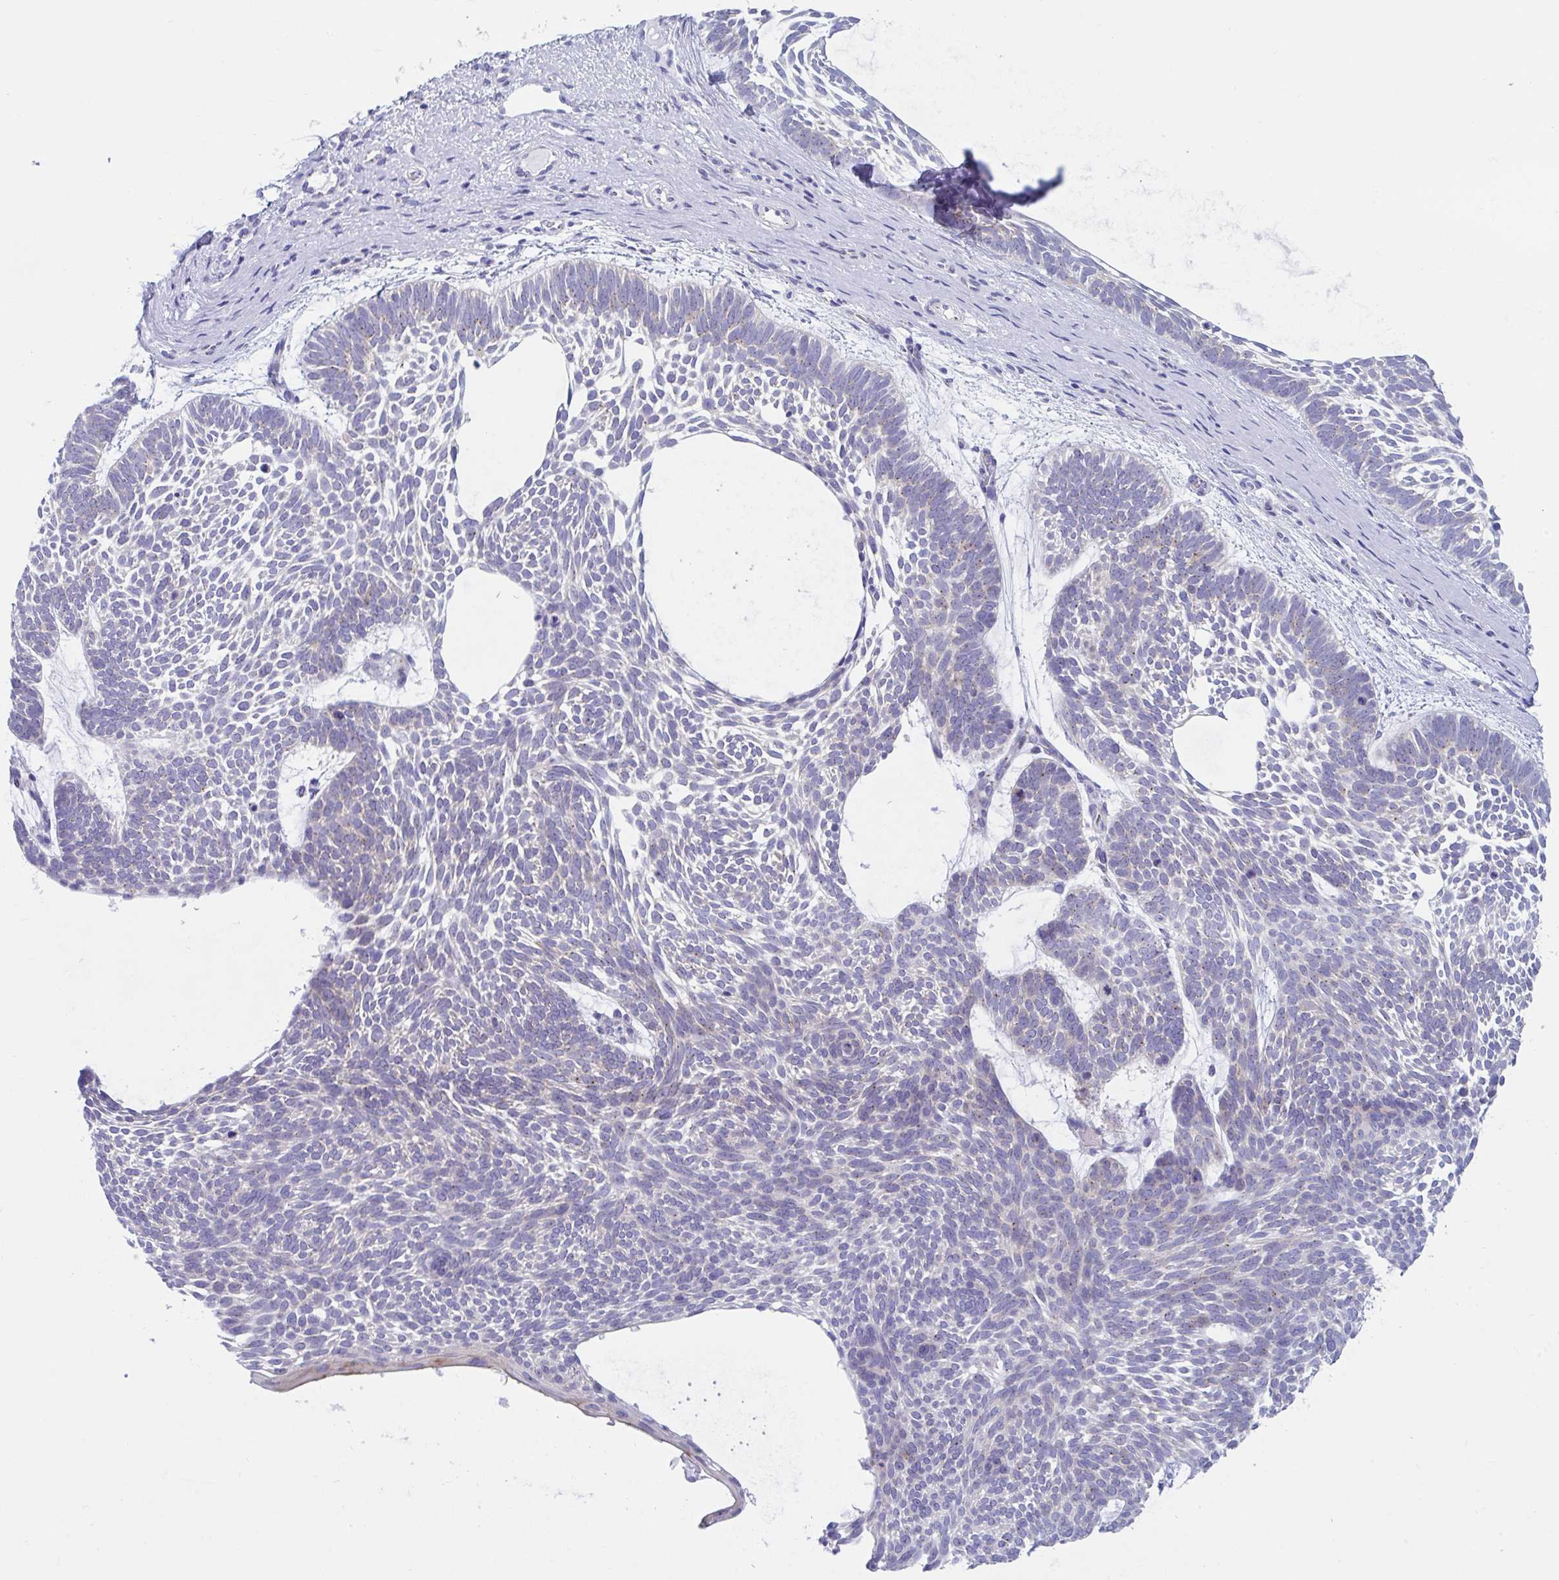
{"staining": {"intensity": "negative", "quantity": "none", "location": "none"}, "tissue": "skin cancer", "cell_type": "Tumor cells", "image_type": "cancer", "snomed": [{"axis": "morphology", "description": "Basal cell carcinoma"}, {"axis": "topography", "description": "Skin"}, {"axis": "topography", "description": "Skin of face"}], "caption": "Immunohistochemistry of skin cancer demonstrates no expression in tumor cells. (Immunohistochemistry, brightfield microscopy, high magnification).", "gene": "TTC30B", "patient": {"sex": "male", "age": 83}}